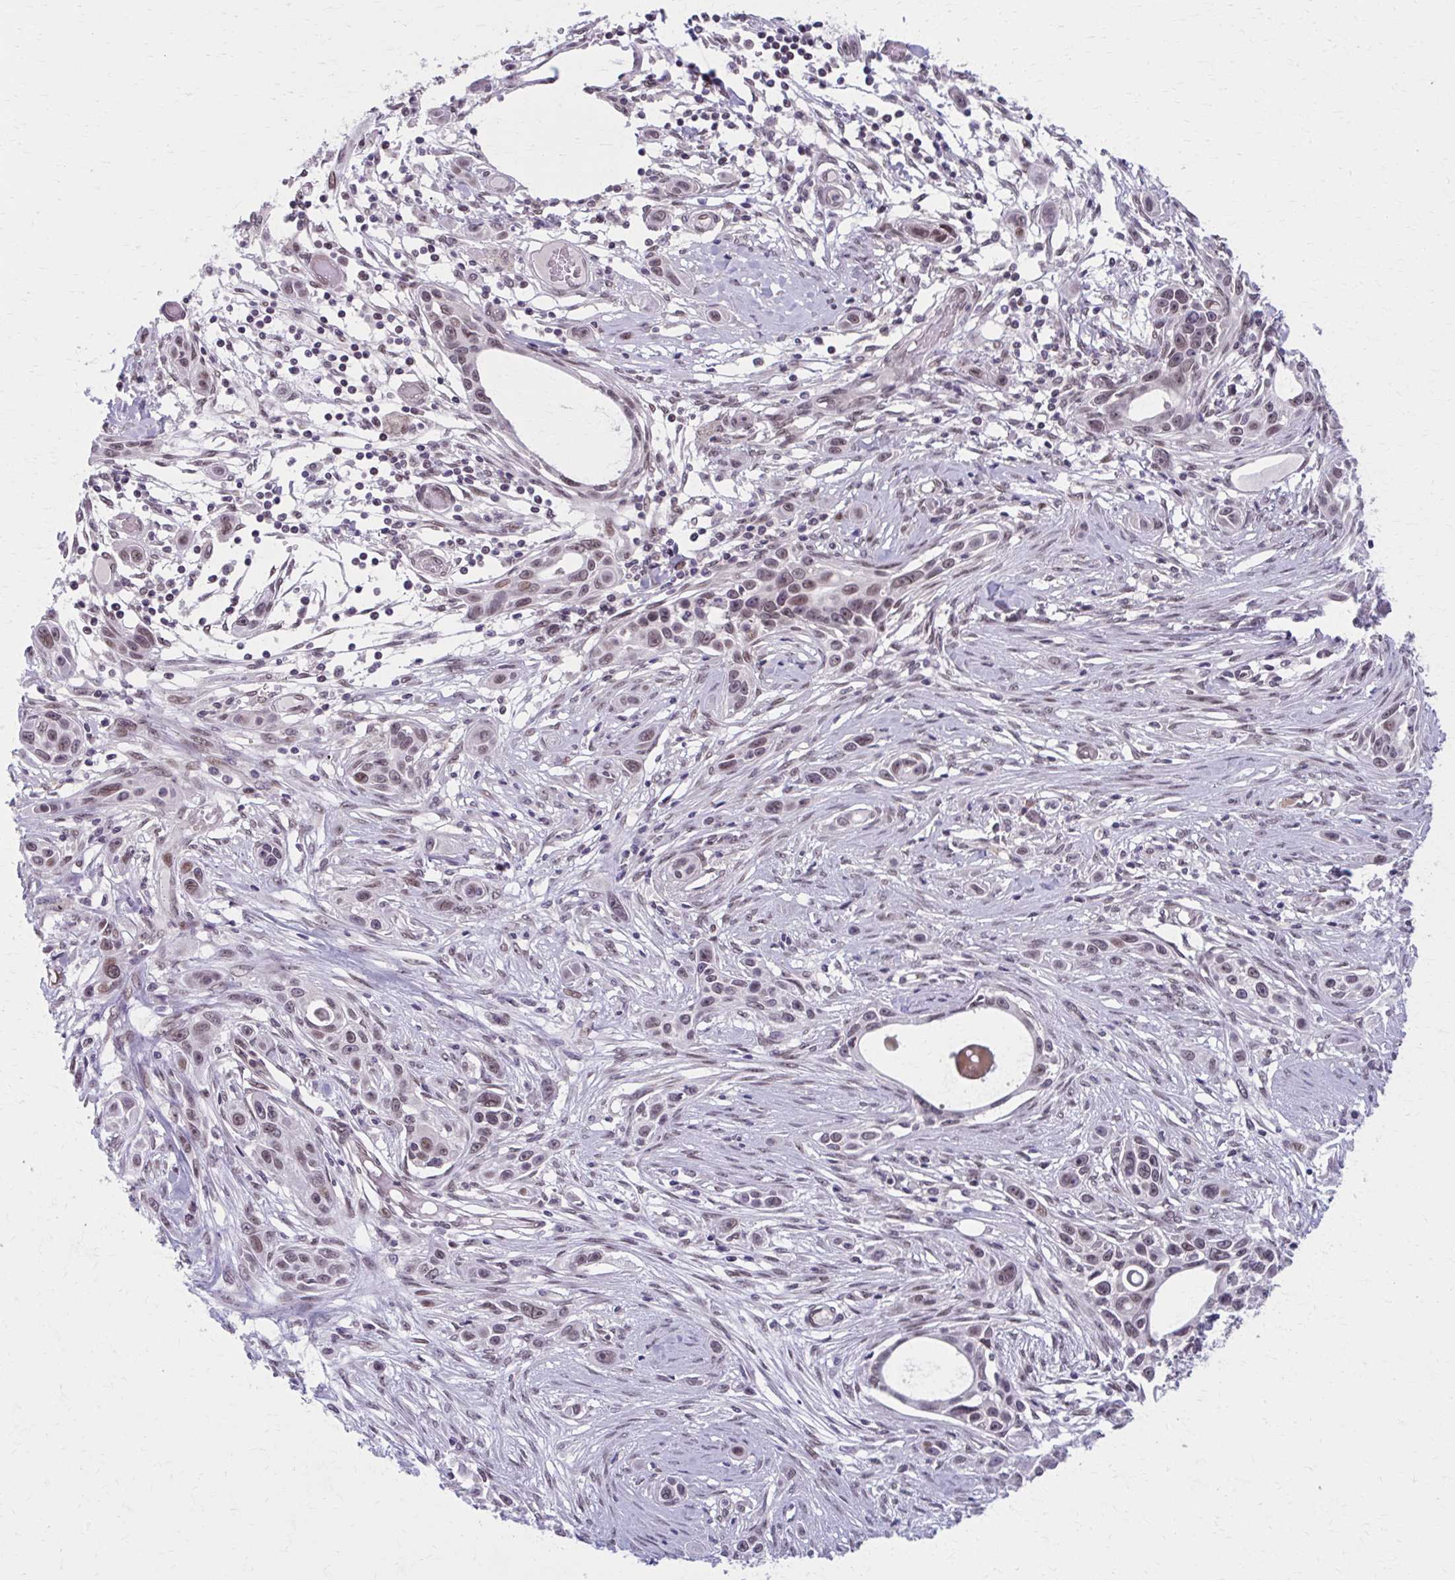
{"staining": {"intensity": "weak", "quantity": ">75%", "location": "nuclear"}, "tissue": "skin cancer", "cell_type": "Tumor cells", "image_type": "cancer", "snomed": [{"axis": "morphology", "description": "Squamous cell carcinoma, NOS"}, {"axis": "topography", "description": "Skin"}], "caption": "About >75% of tumor cells in human squamous cell carcinoma (skin) reveal weak nuclear protein positivity as visualized by brown immunohistochemical staining.", "gene": "SETBP1", "patient": {"sex": "female", "age": 69}}